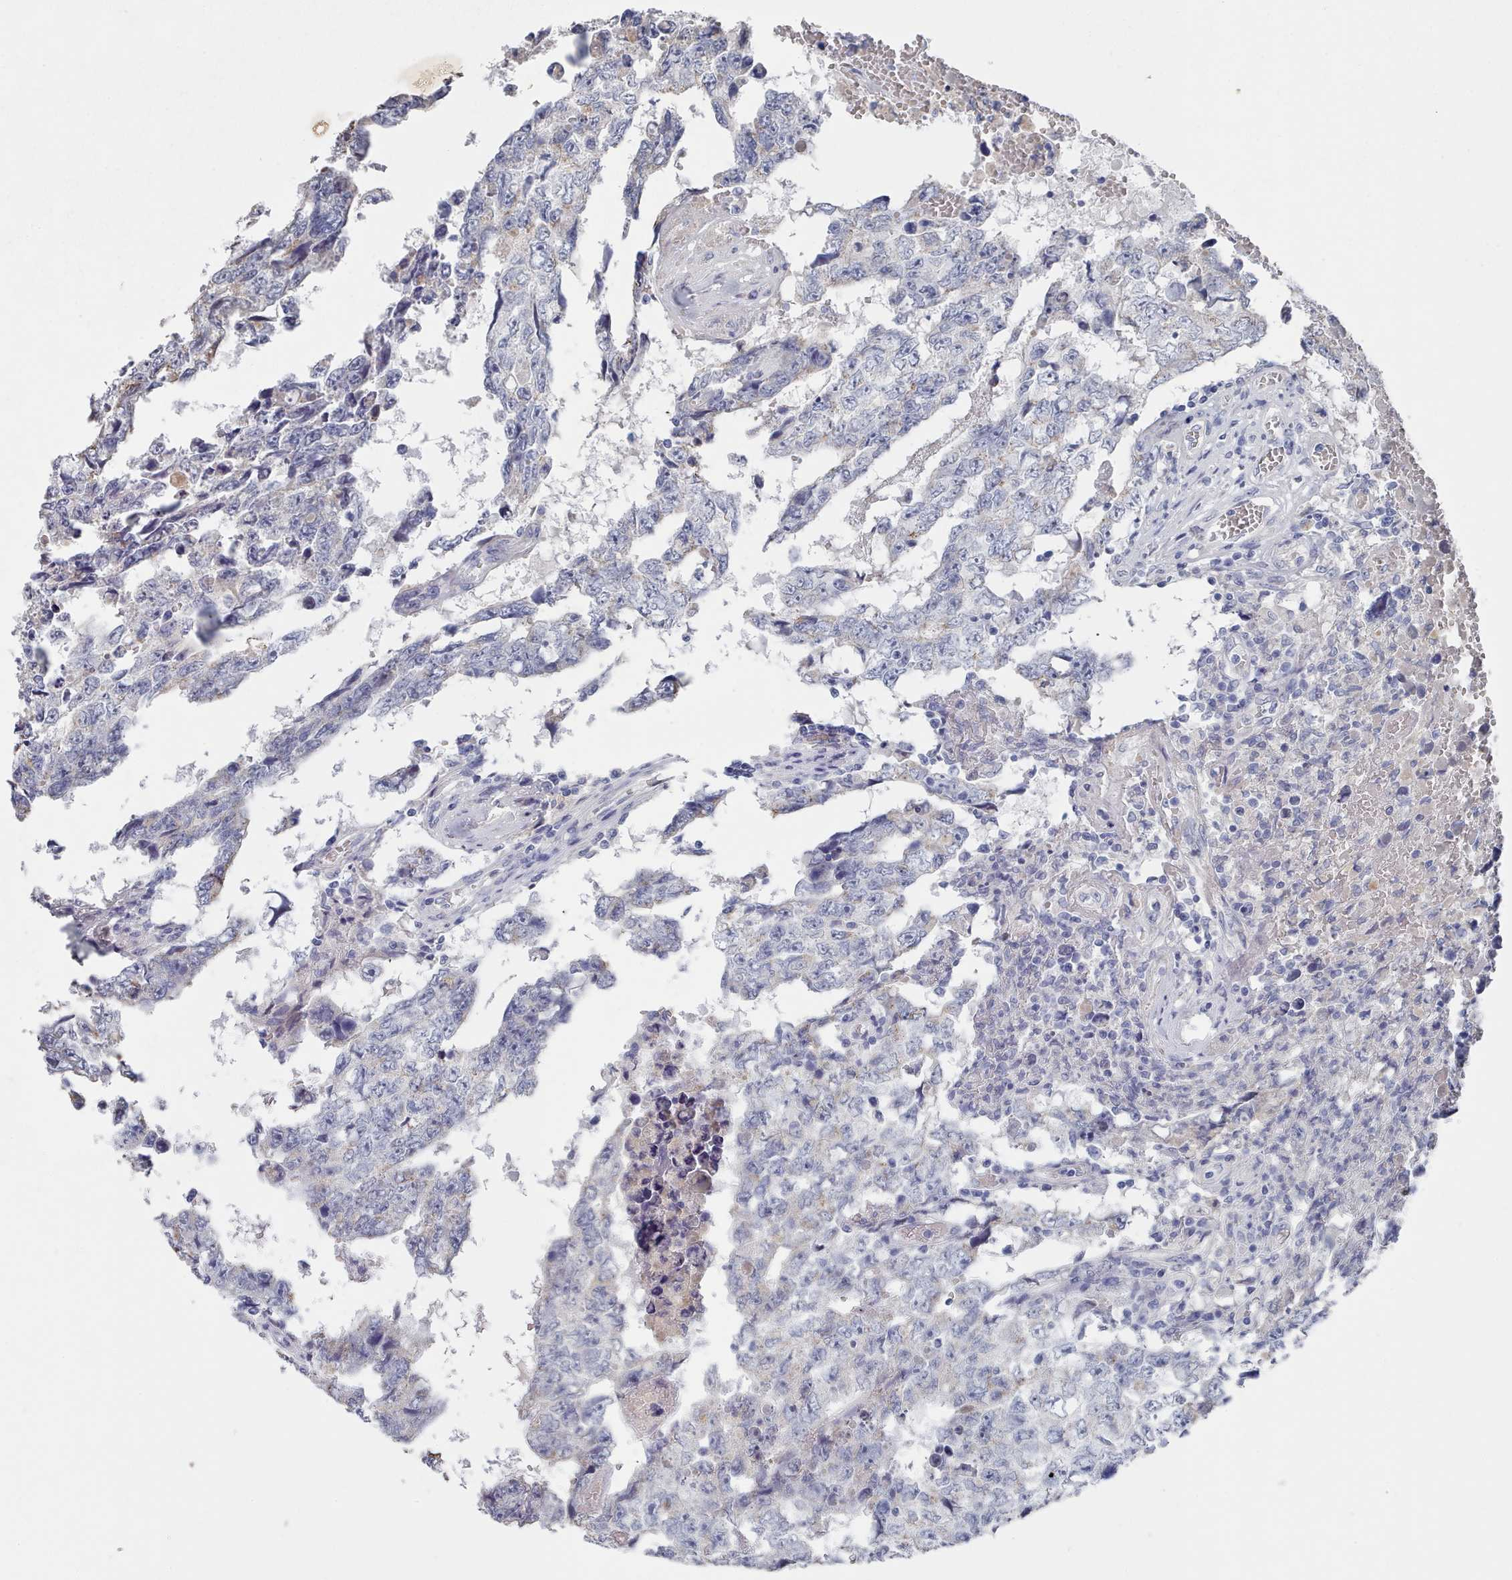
{"staining": {"intensity": "negative", "quantity": "none", "location": "none"}, "tissue": "testis cancer", "cell_type": "Tumor cells", "image_type": "cancer", "snomed": [{"axis": "morphology", "description": "Carcinoma, Embryonal, NOS"}, {"axis": "topography", "description": "Testis"}], "caption": "This is an IHC histopathology image of human testis cancer. There is no staining in tumor cells.", "gene": "ACAD11", "patient": {"sex": "male", "age": 25}}